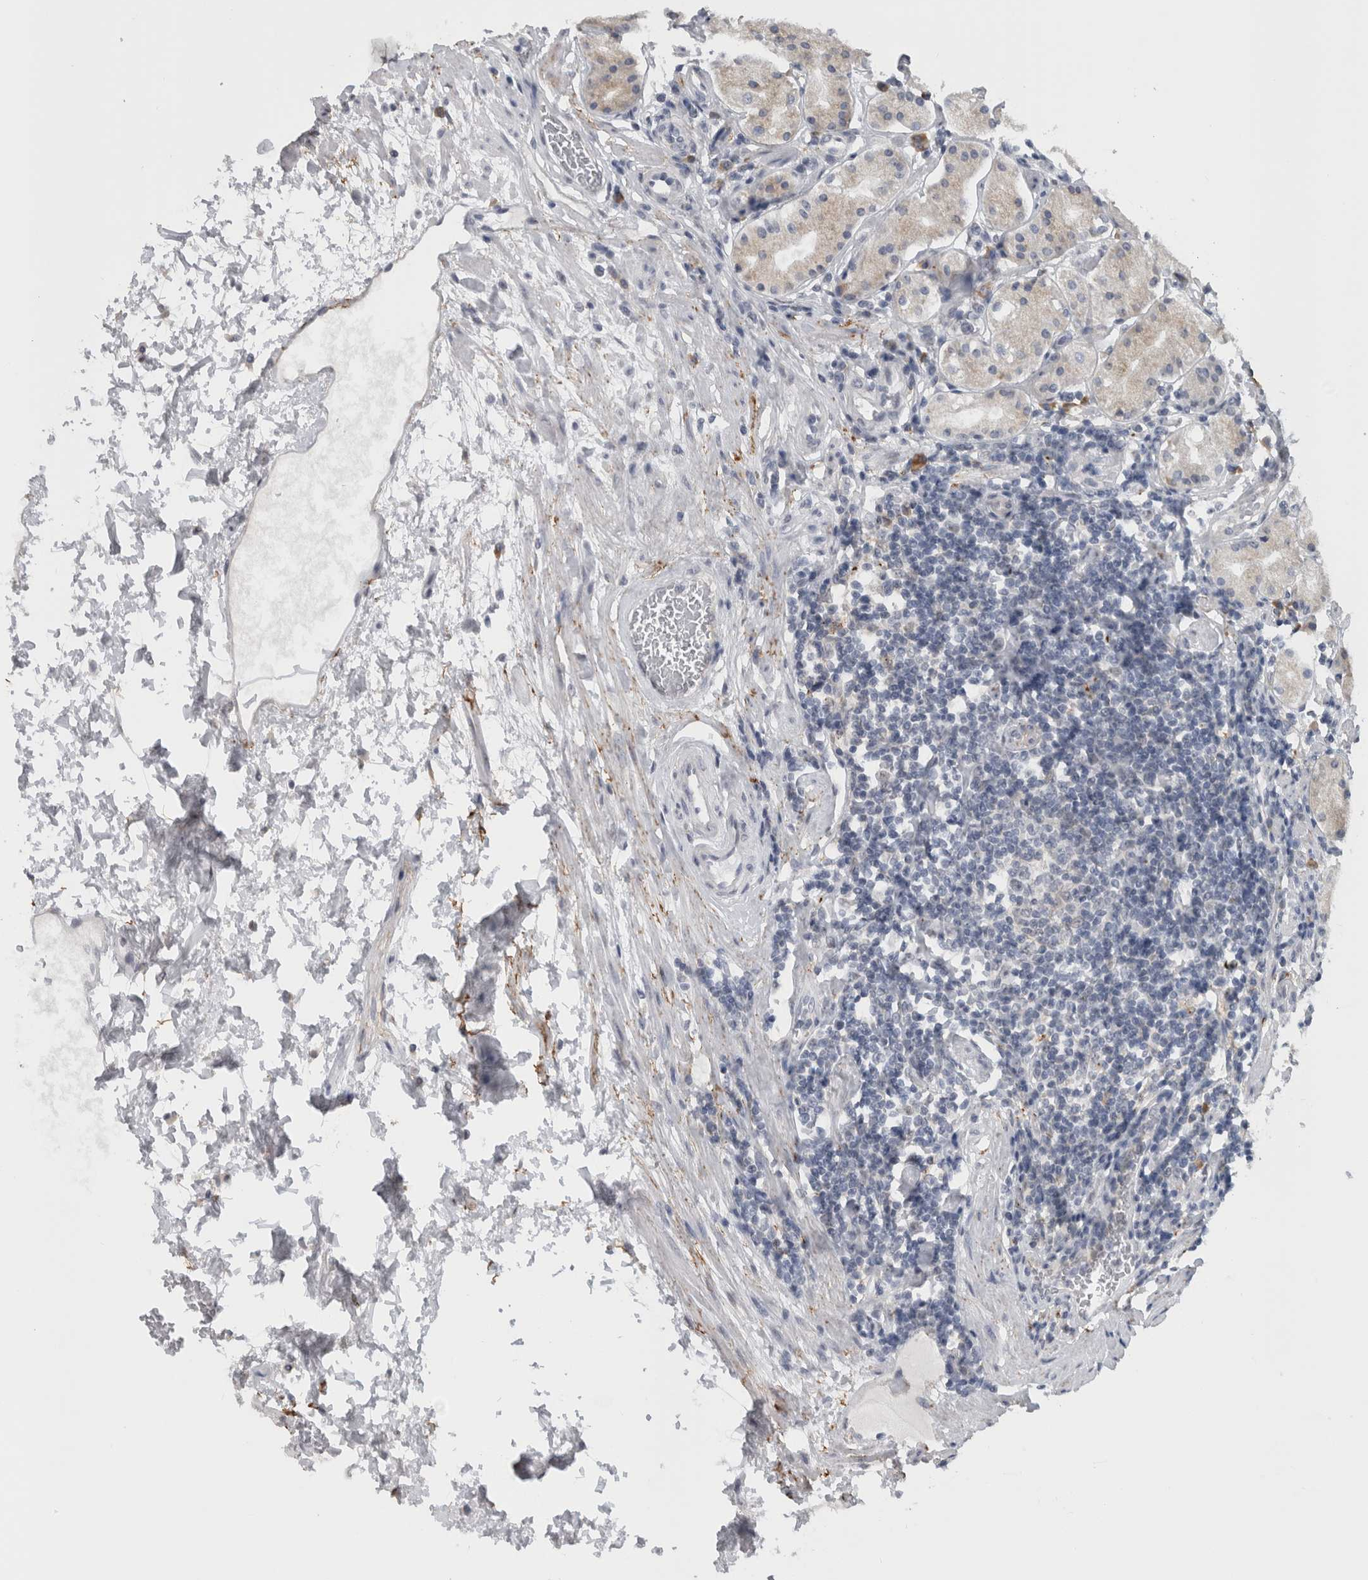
{"staining": {"intensity": "weak", "quantity": "<25%", "location": "cytoplasmic/membranous"}, "tissue": "stomach", "cell_type": "Glandular cells", "image_type": "normal", "snomed": [{"axis": "morphology", "description": "Normal tissue, NOS"}, {"axis": "topography", "description": "Stomach"}, {"axis": "topography", "description": "Stomach, lower"}], "caption": "DAB immunohistochemical staining of unremarkable human stomach reveals no significant staining in glandular cells.", "gene": "TMEM242", "patient": {"sex": "female", "age": 56}}